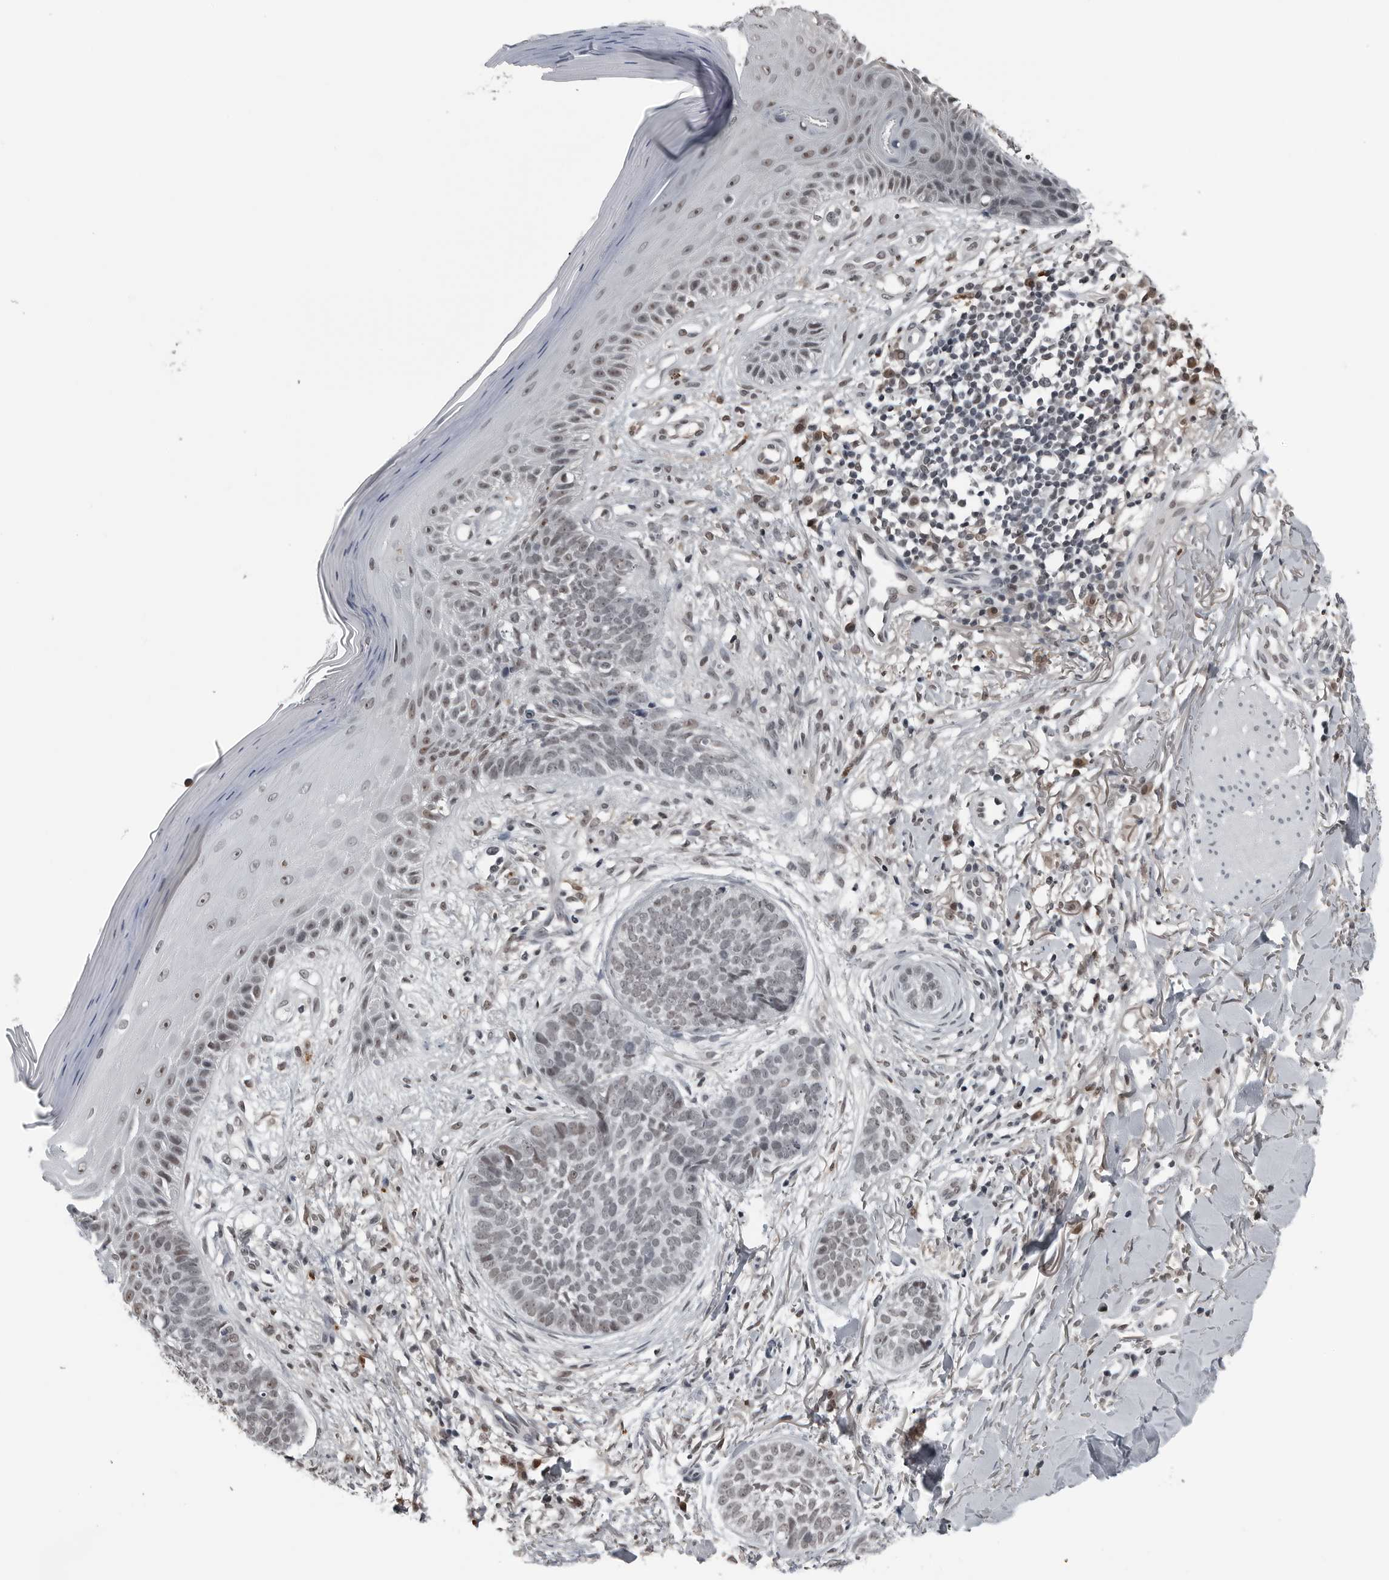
{"staining": {"intensity": "weak", "quantity": "25%-75%", "location": "nuclear"}, "tissue": "skin cancer", "cell_type": "Tumor cells", "image_type": "cancer", "snomed": [{"axis": "morphology", "description": "Normal tissue, NOS"}, {"axis": "morphology", "description": "Basal cell carcinoma"}, {"axis": "topography", "description": "Skin"}], "caption": "This photomicrograph shows immunohistochemistry (IHC) staining of human skin cancer (basal cell carcinoma), with low weak nuclear positivity in about 25%-75% of tumor cells.", "gene": "AKR1A1", "patient": {"sex": "male", "age": 67}}